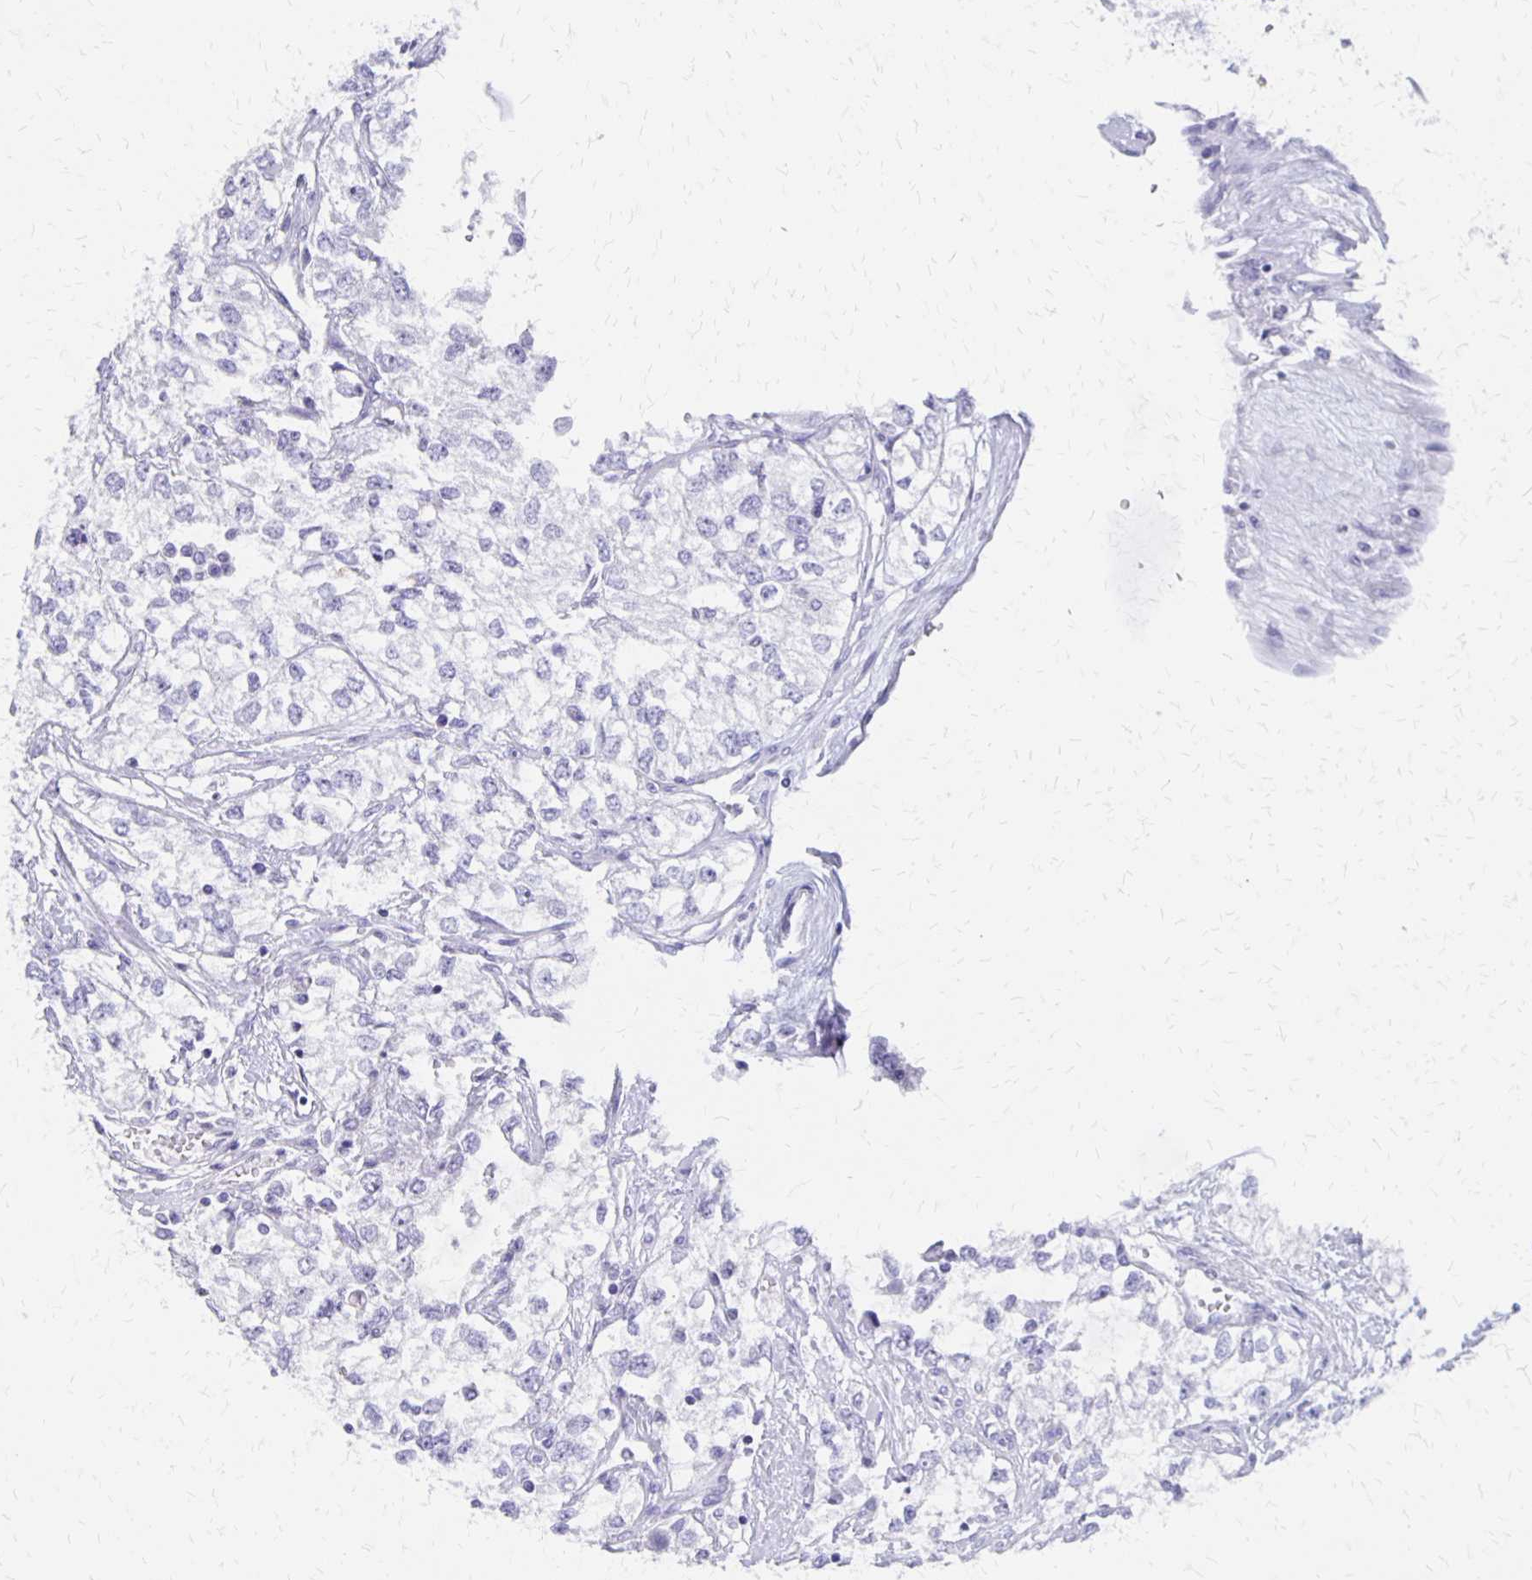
{"staining": {"intensity": "negative", "quantity": "none", "location": "none"}, "tissue": "renal cancer", "cell_type": "Tumor cells", "image_type": "cancer", "snomed": [{"axis": "morphology", "description": "Adenocarcinoma, NOS"}, {"axis": "topography", "description": "Kidney"}], "caption": "Human renal cancer stained for a protein using immunohistochemistry (IHC) exhibits no expression in tumor cells.", "gene": "SEPTIN5", "patient": {"sex": "female", "age": 59}}